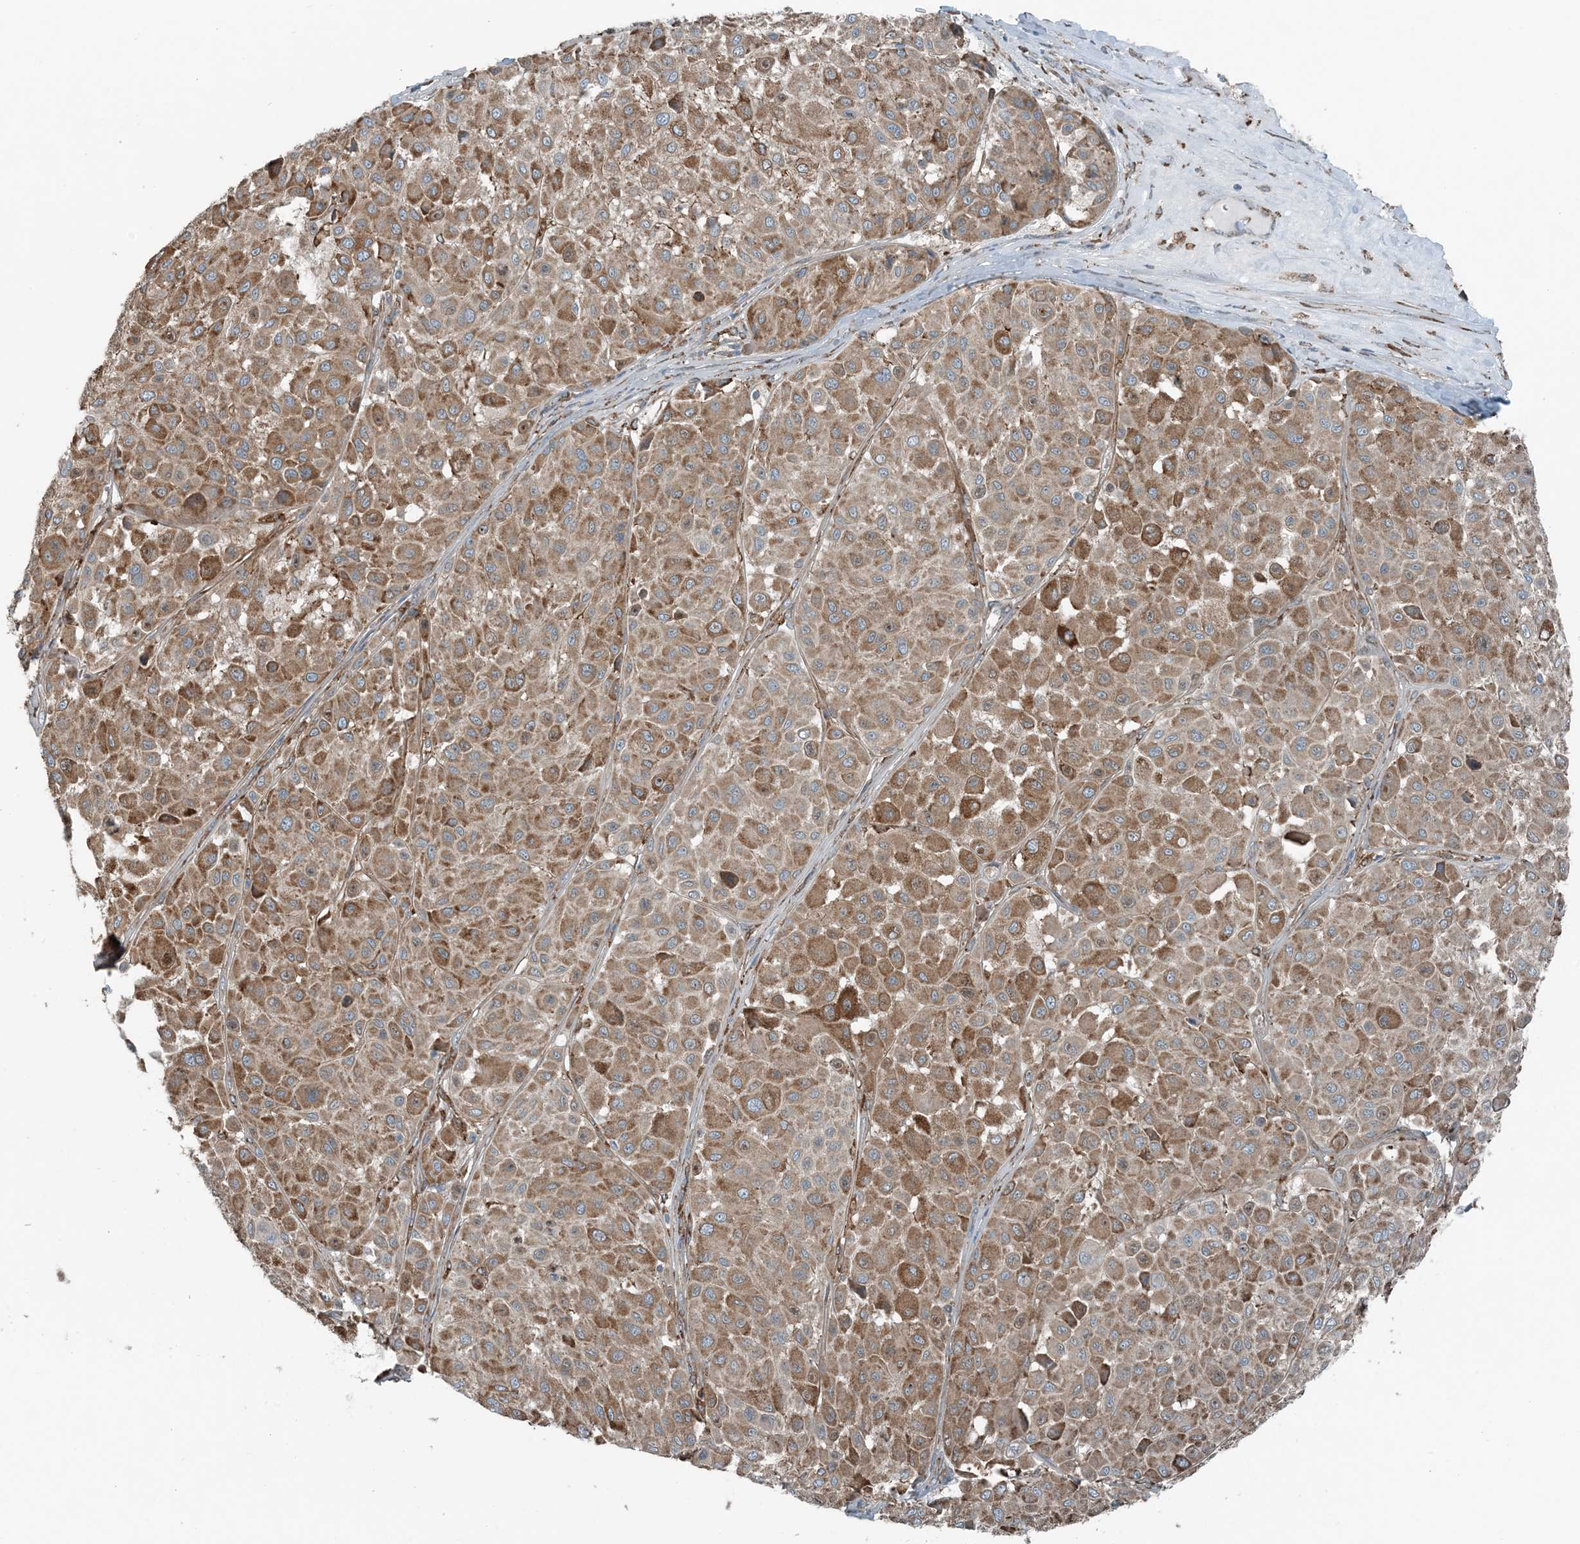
{"staining": {"intensity": "moderate", "quantity": ">75%", "location": "cytoplasmic/membranous"}, "tissue": "melanoma", "cell_type": "Tumor cells", "image_type": "cancer", "snomed": [{"axis": "morphology", "description": "Malignant melanoma, Metastatic site"}, {"axis": "topography", "description": "Soft tissue"}], "caption": "This is a photomicrograph of immunohistochemistry (IHC) staining of melanoma, which shows moderate expression in the cytoplasmic/membranous of tumor cells.", "gene": "CERKL", "patient": {"sex": "male", "age": 41}}